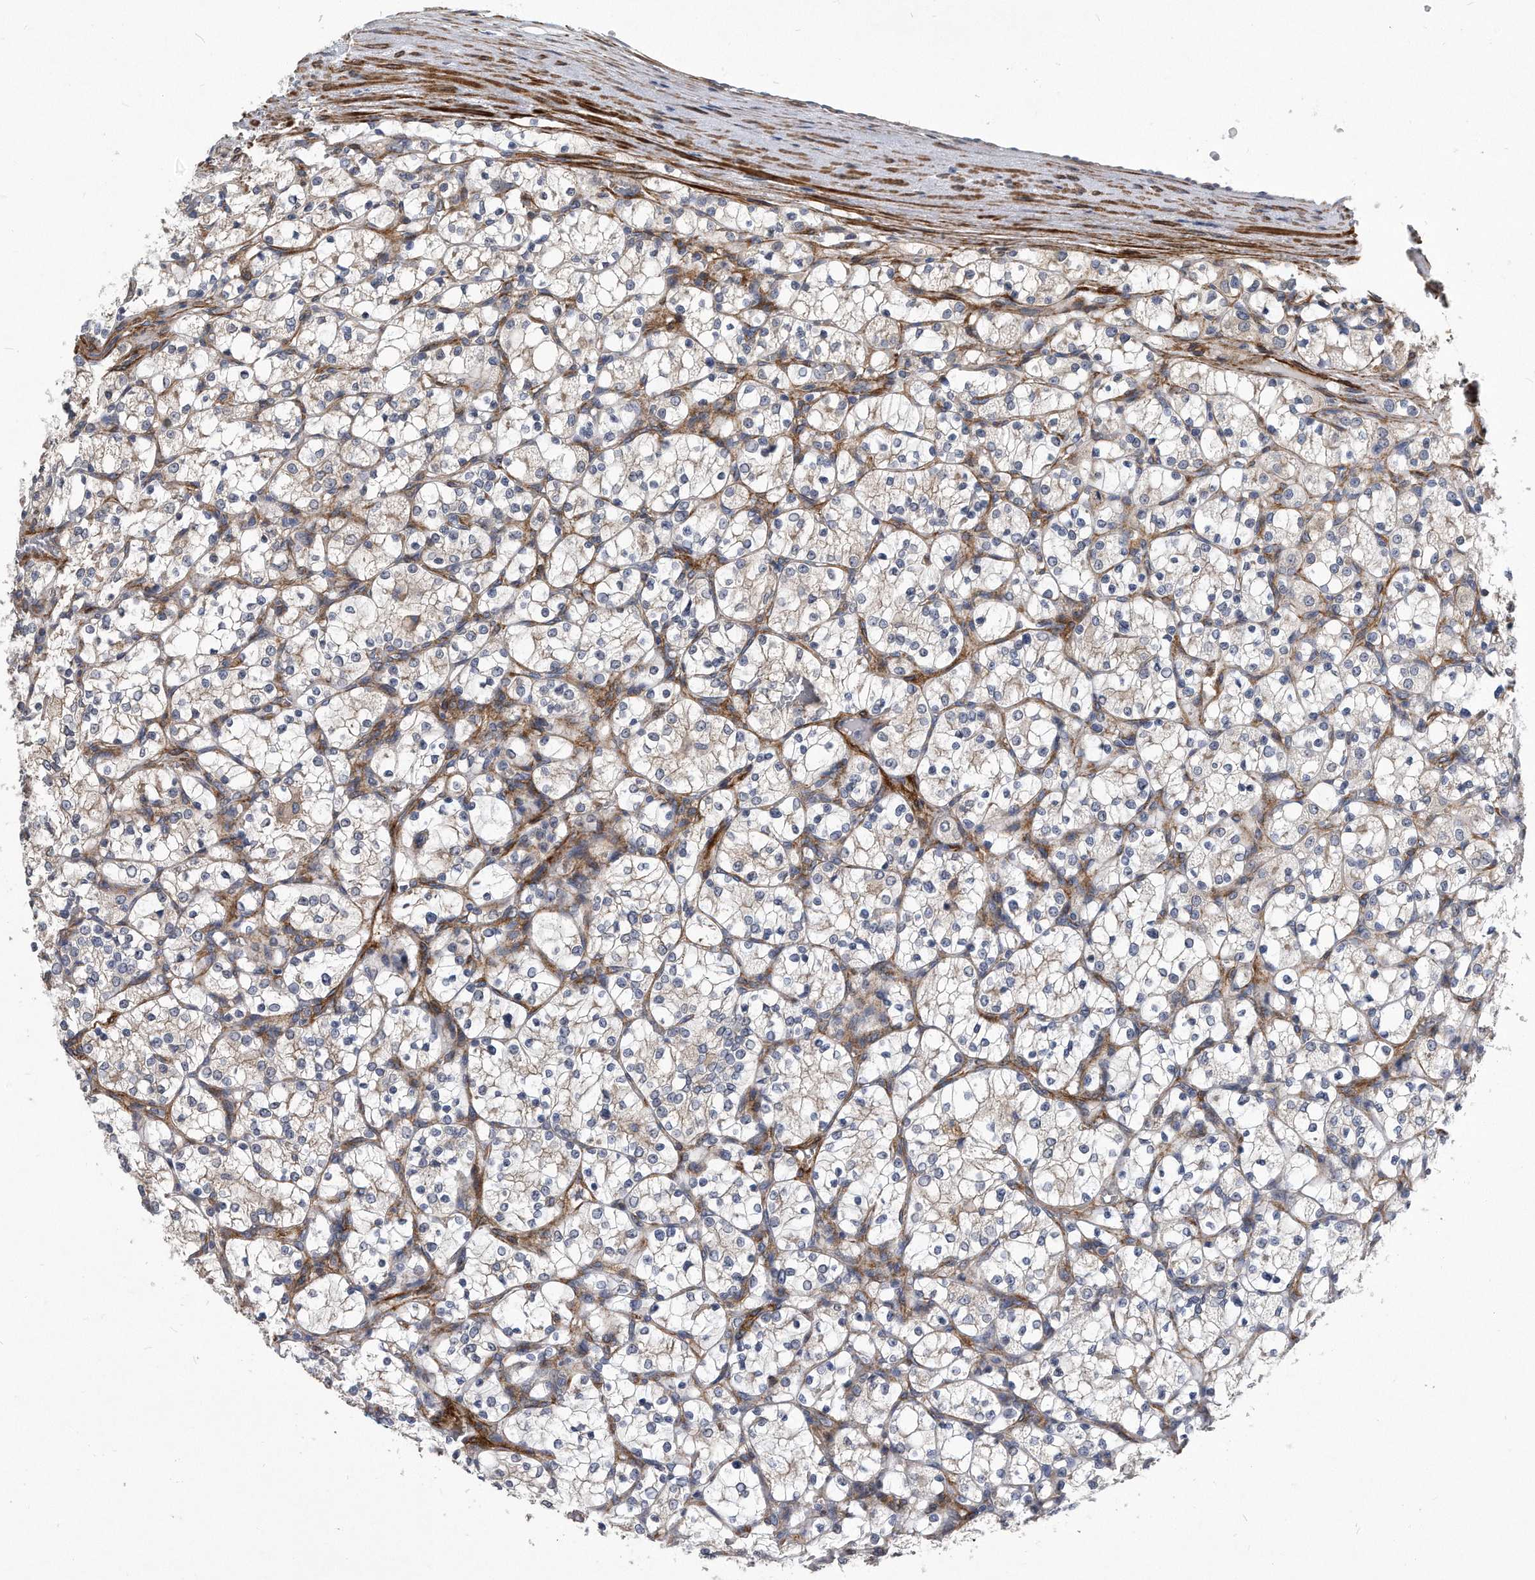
{"staining": {"intensity": "weak", "quantity": "25%-75%", "location": "cytoplasmic/membranous"}, "tissue": "renal cancer", "cell_type": "Tumor cells", "image_type": "cancer", "snomed": [{"axis": "morphology", "description": "Adenocarcinoma, NOS"}, {"axis": "topography", "description": "Kidney"}], "caption": "IHC image of neoplastic tissue: human renal adenocarcinoma stained using immunohistochemistry shows low levels of weak protein expression localized specifically in the cytoplasmic/membranous of tumor cells, appearing as a cytoplasmic/membranous brown color.", "gene": "EIF2B4", "patient": {"sex": "female", "age": 69}}